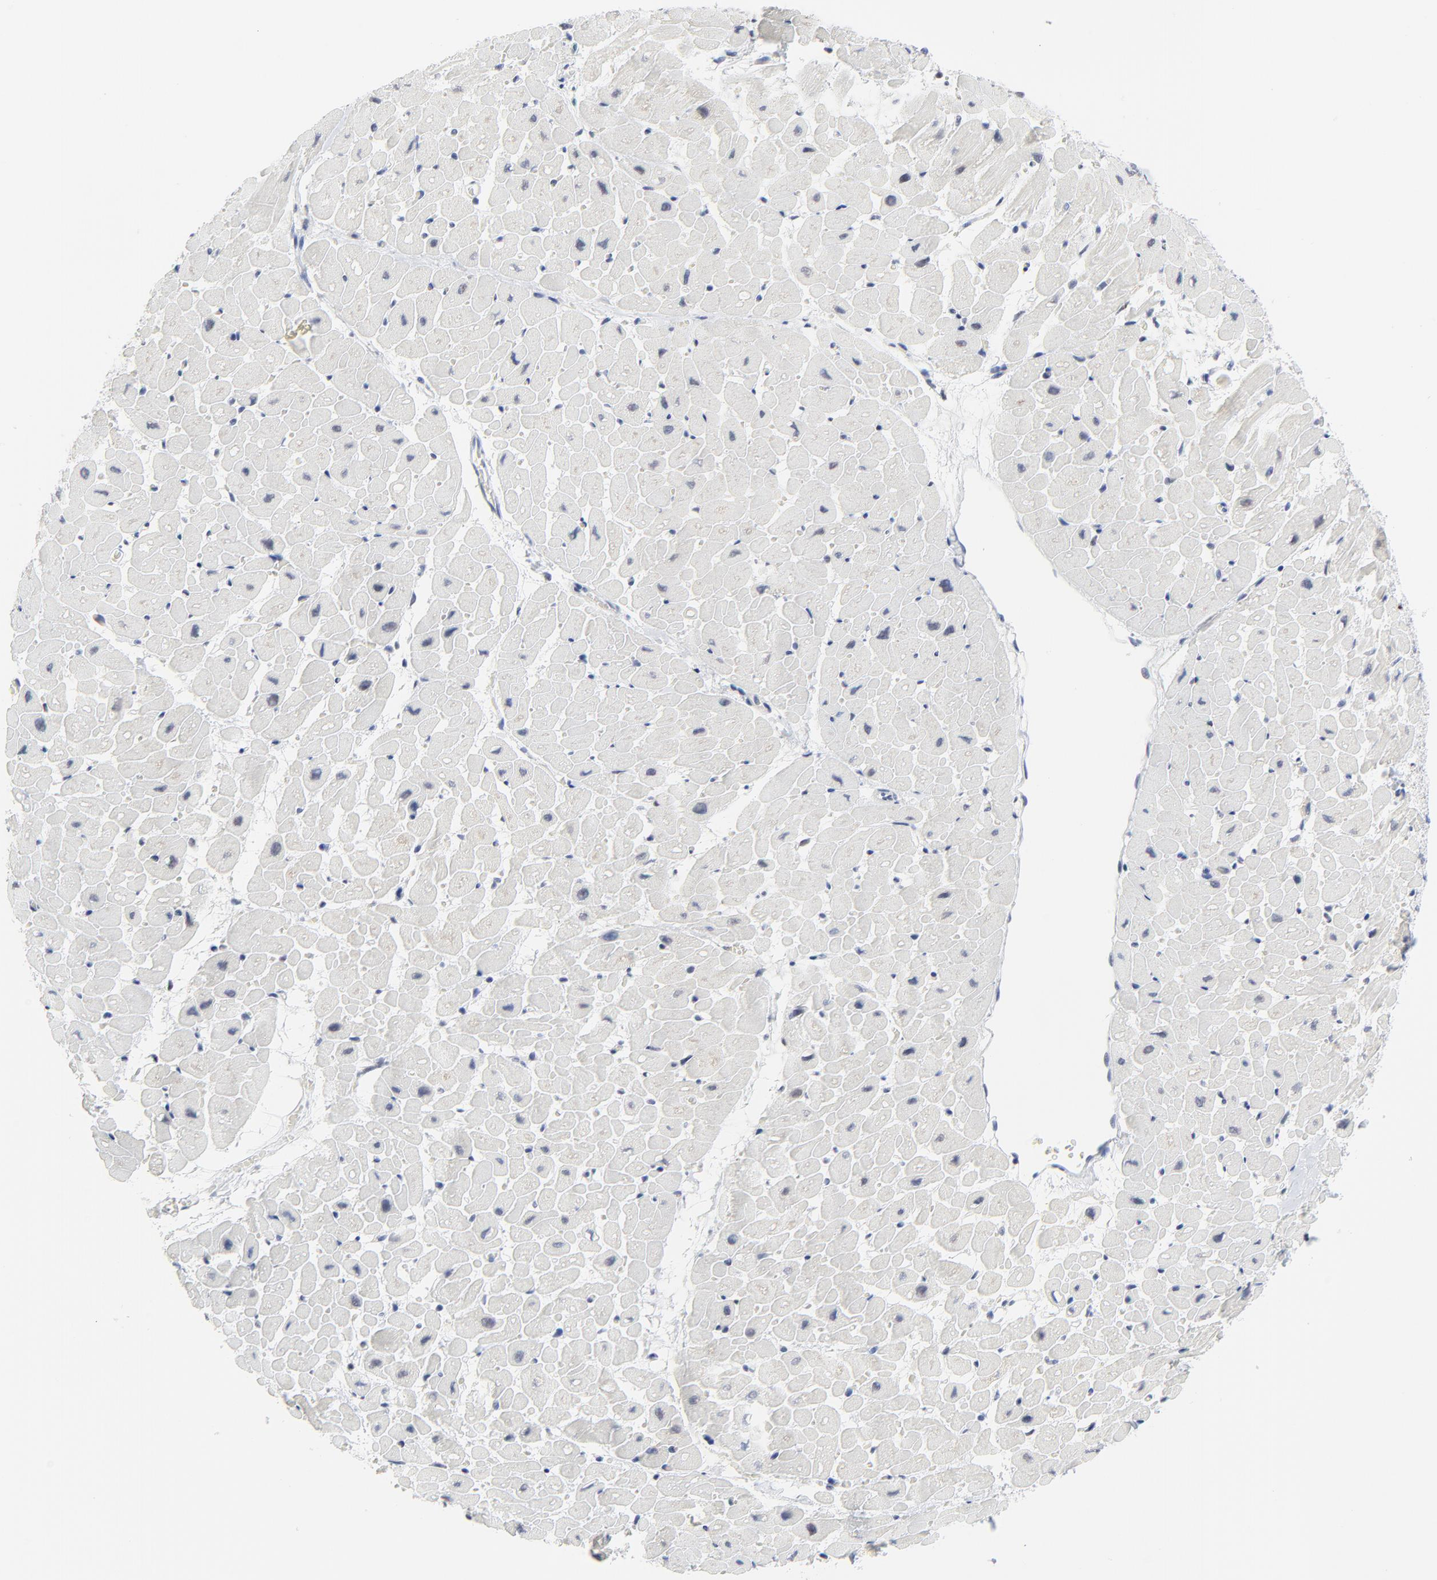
{"staining": {"intensity": "negative", "quantity": "none", "location": "none"}, "tissue": "heart muscle", "cell_type": "Cardiomyocytes", "image_type": "normal", "snomed": [{"axis": "morphology", "description": "Normal tissue, NOS"}, {"axis": "topography", "description": "Heart"}], "caption": "Cardiomyocytes show no significant protein expression in benign heart muscle.", "gene": "ZNF589", "patient": {"sex": "male", "age": 45}}